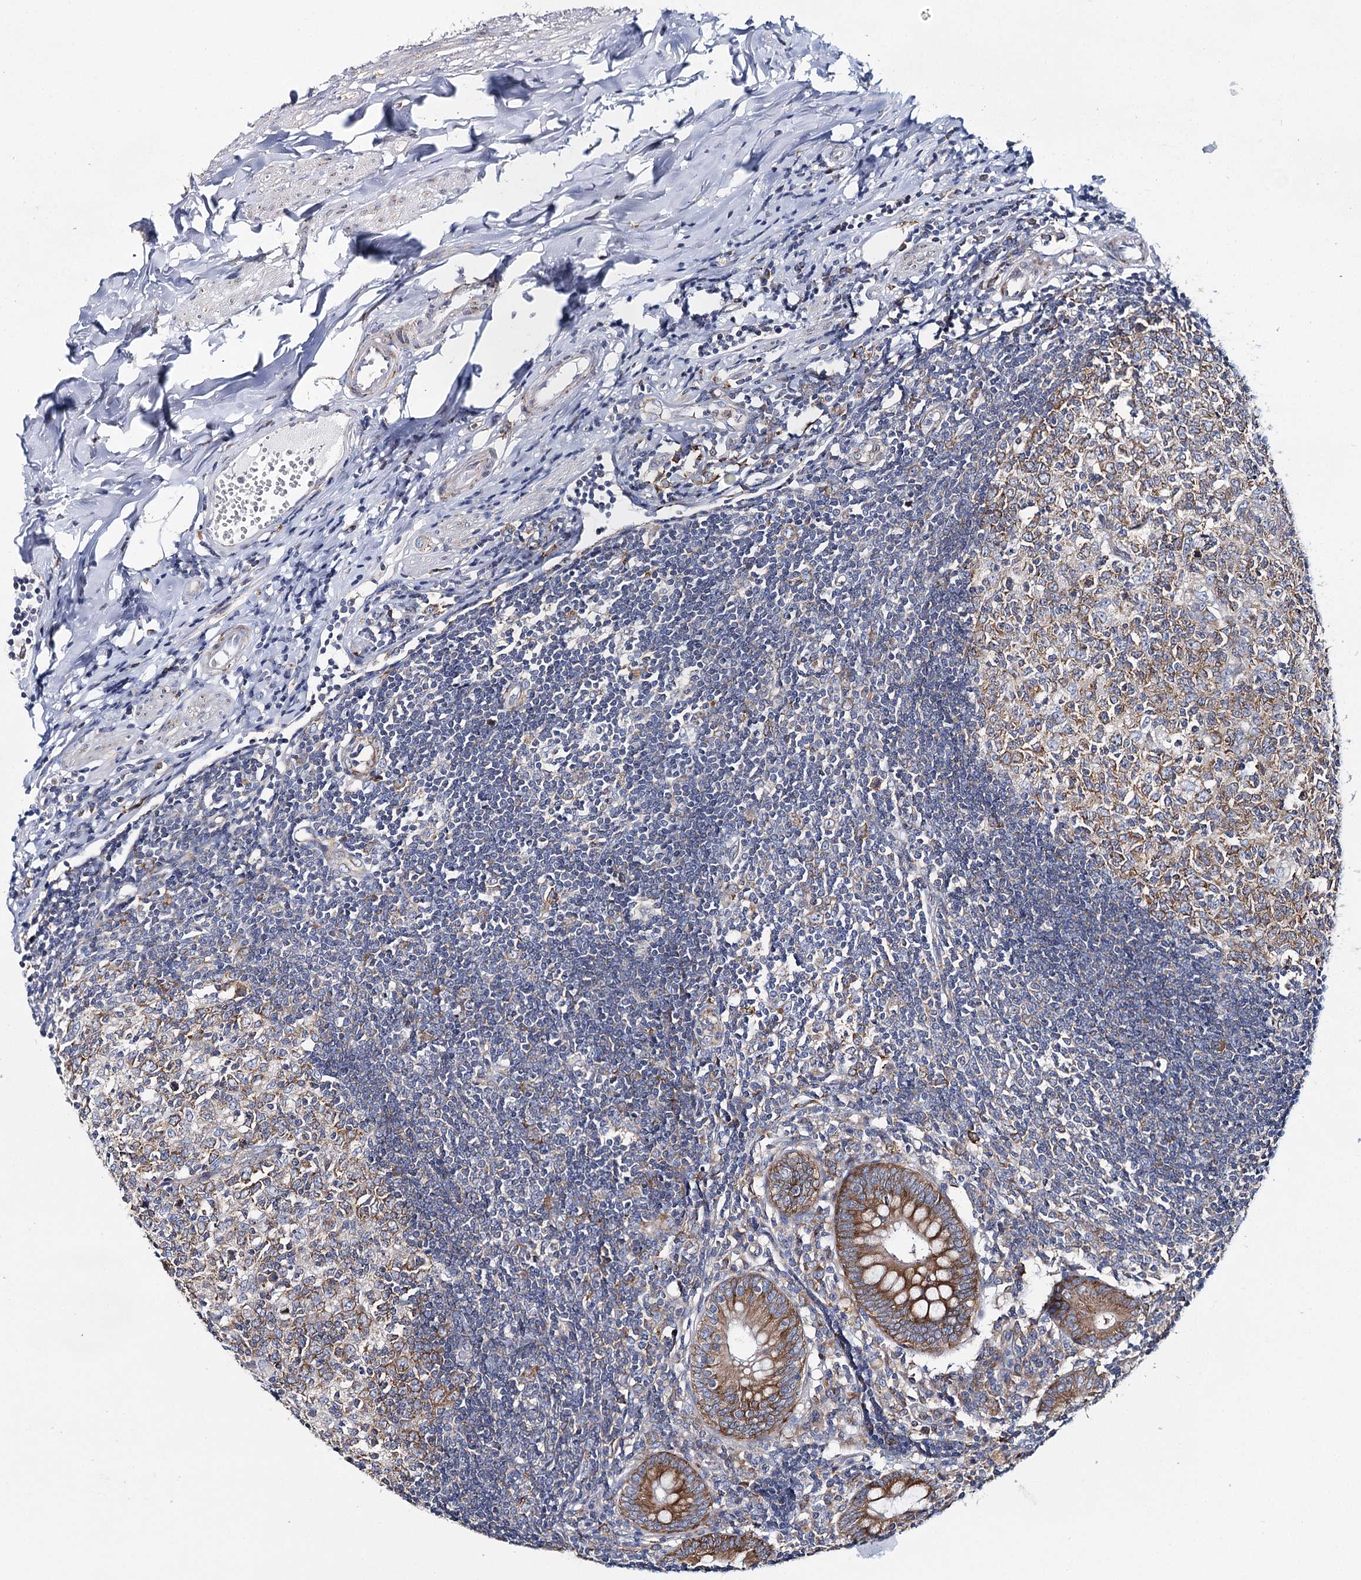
{"staining": {"intensity": "moderate", "quantity": ">75%", "location": "cytoplasmic/membranous"}, "tissue": "appendix", "cell_type": "Glandular cells", "image_type": "normal", "snomed": [{"axis": "morphology", "description": "Normal tissue, NOS"}, {"axis": "topography", "description": "Appendix"}], "caption": "This micrograph shows immunohistochemistry staining of benign appendix, with medium moderate cytoplasmic/membranous expression in about >75% of glandular cells.", "gene": "THUMPD3", "patient": {"sex": "female", "age": 54}}